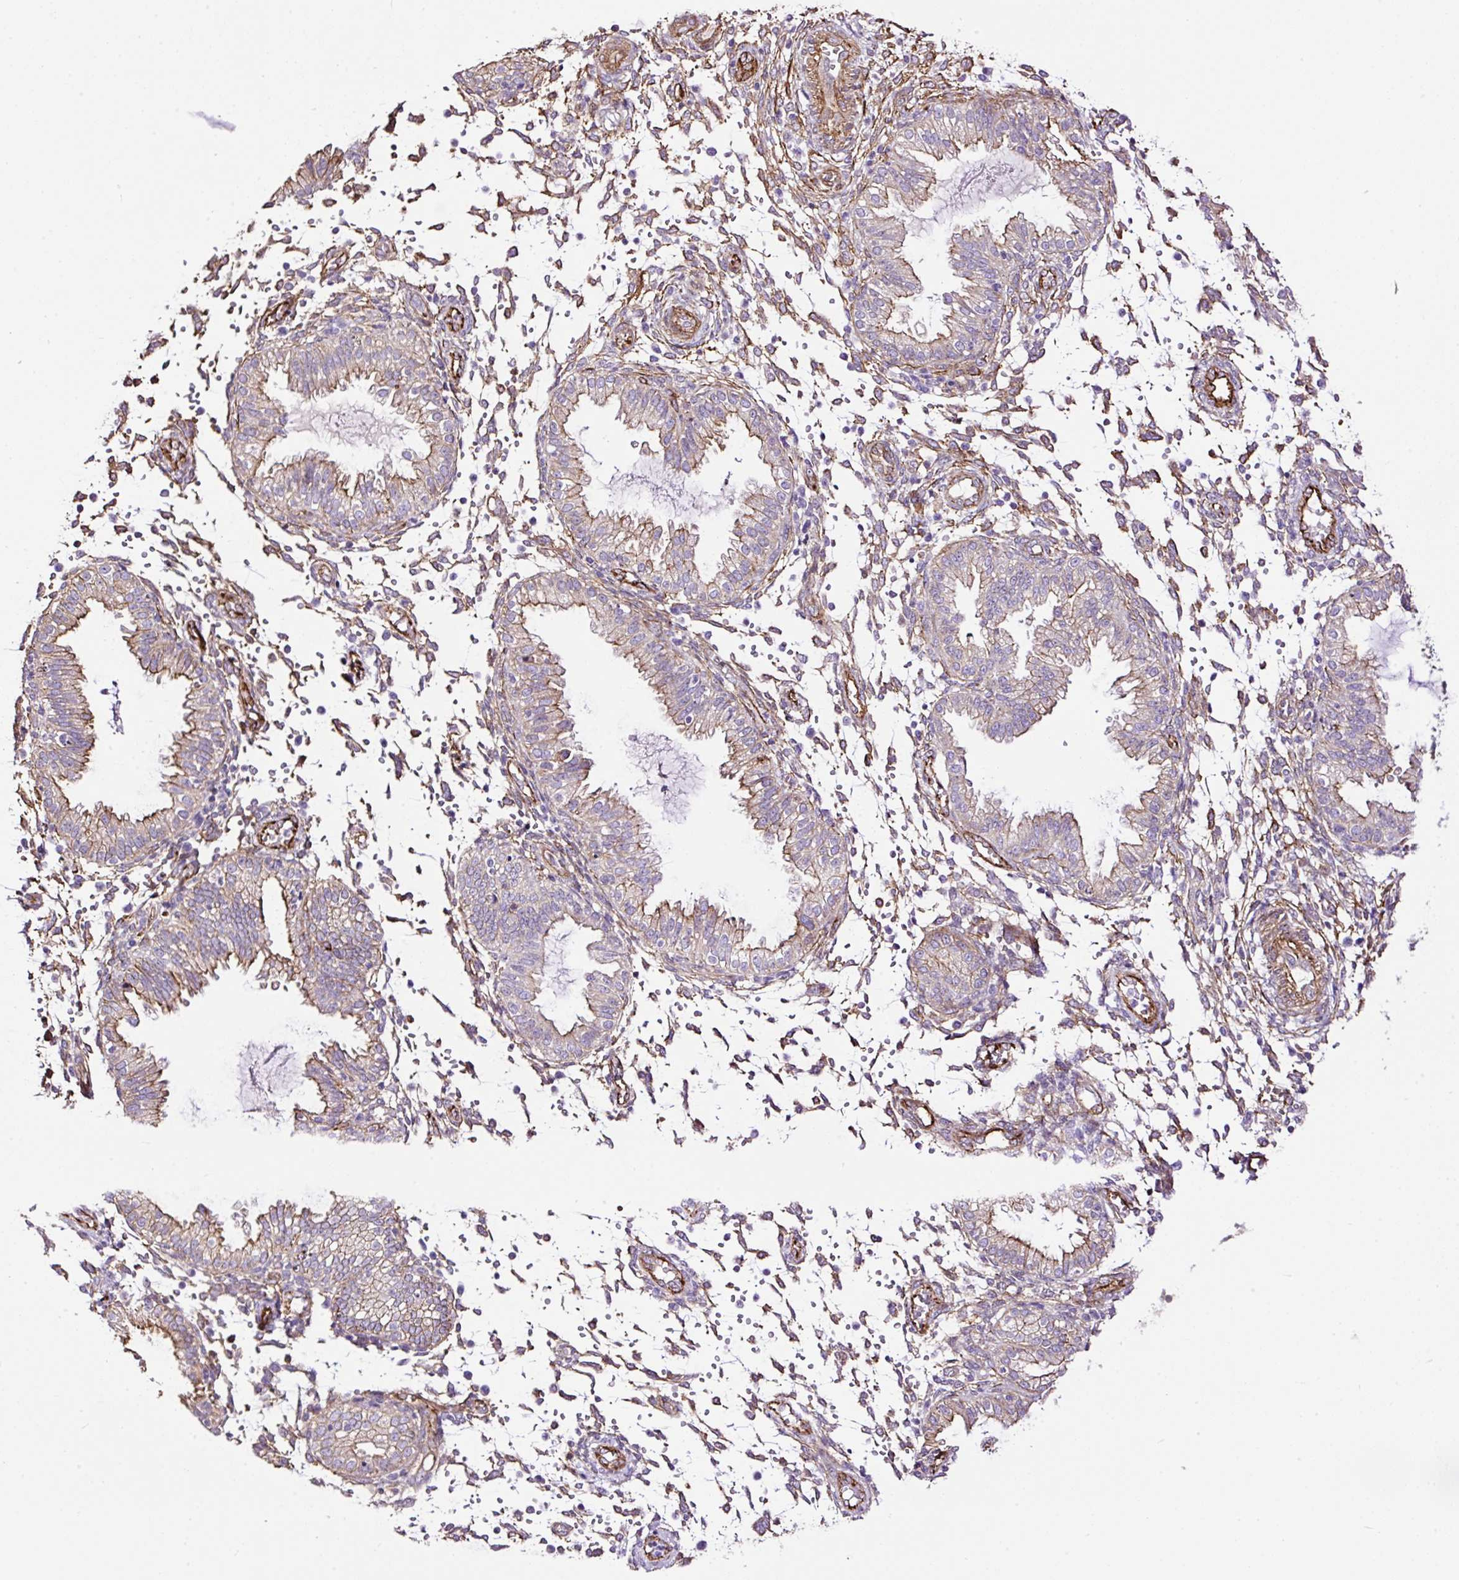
{"staining": {"intensity": "negative", "quantity": "none", "location": "none"}, "tissue": "endometrium", "cell_type": "Cells in endometrial stroma", "image_type": "normal", "snomed": [{"axis": "morphology", "description": "Normal tissue, NOS"}, {"axis": "topography", "description": "Endometrium"}], "caption": "An image of endometrium stained for a protein demonstrates no brown staining in cells in endometrial stroma. The staining was performed using DAB (3,3'-diaminobenzidine) to visualize the protein expression in brown, while the nuclei were stained in blue with hematoxylin (Magnification: 20x).", "gene": "MAGEB16", "patient": {"sex": "female", "age": 33}}